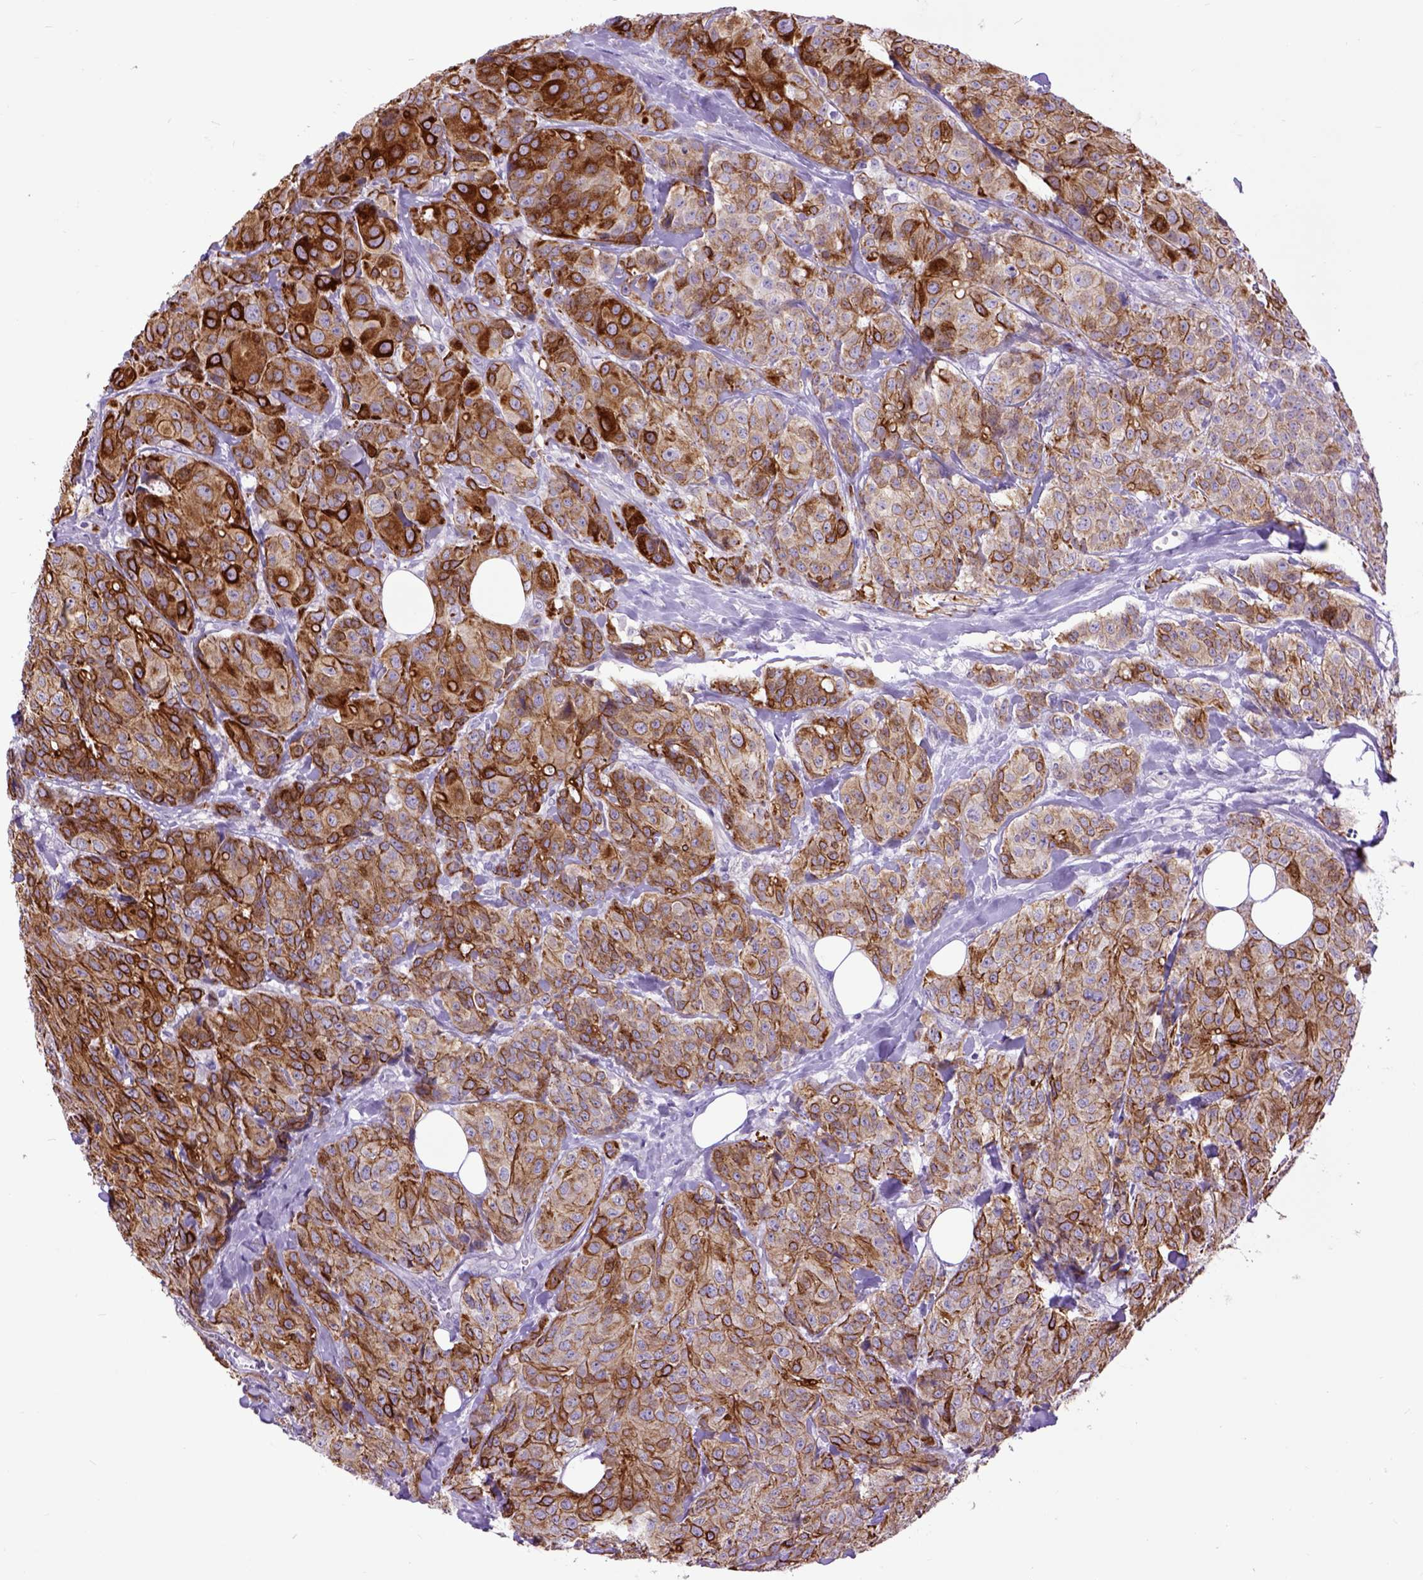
{"staining": {"intensity": "strong", "quantity": ">75%", "location": "cytoplasmic/membranous"}, "tissue": "breast cancer", "cell_type": "Tumor cells", "image_type": "cancer", "snomed": [{"axis": "morphology", "description": "Duct carcinoma"}, {"axis": "topography", "description": "Breast"}], "caption": "IHC micrograph of neoplastic tissue: breast cancer stained using immunohistochemistry shows high levels of strong protein expression localized specifically in the cytoplasmic/membranous of tumor cells, appearing as a cytoplasmic/membranous brown color.", "gene": "RAB25", "patient": {"sex": "female", "age": 43}}